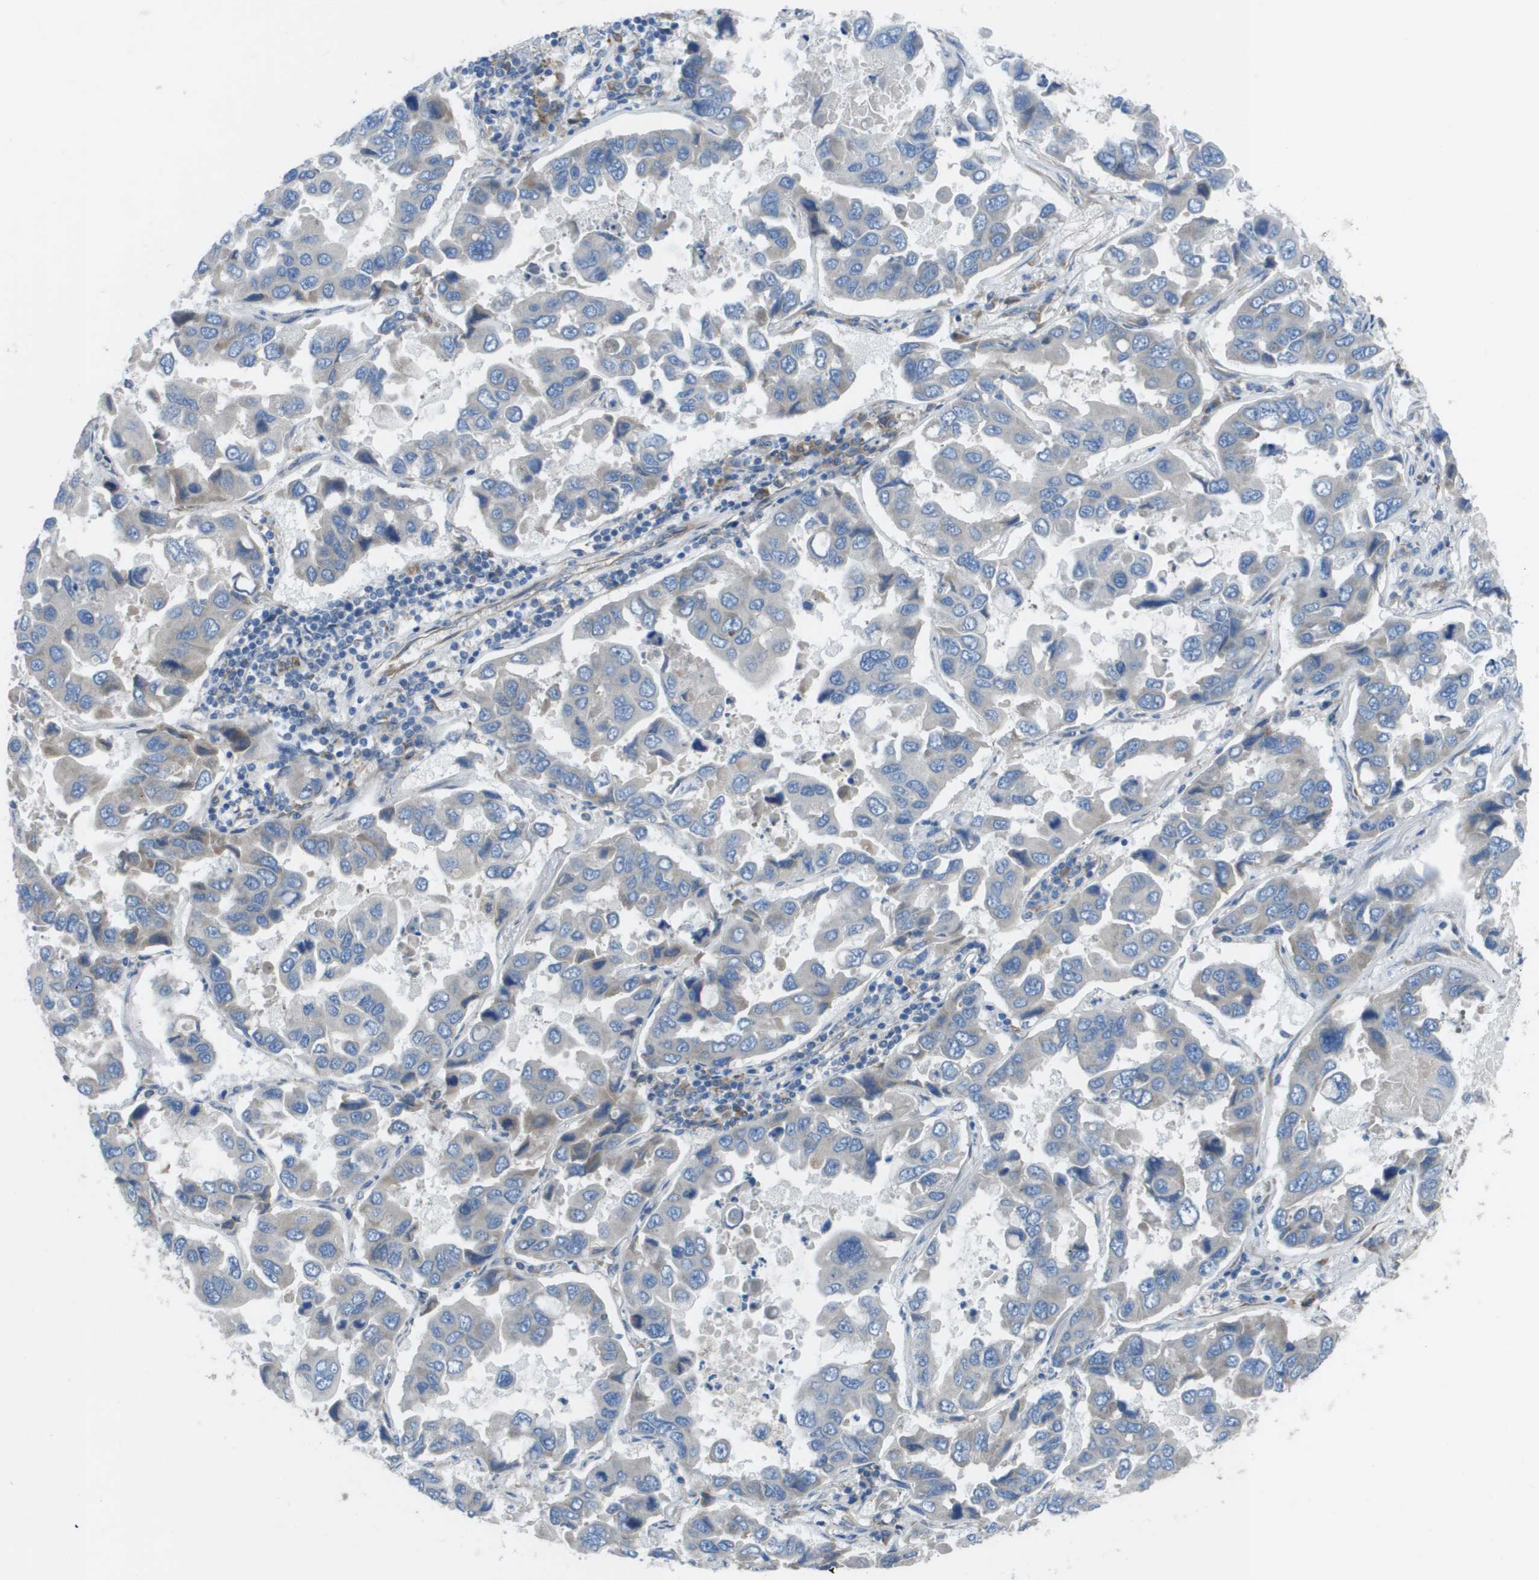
{"staining": {"intensity": "negative", "quantity": "none", "location": "none"}, "tissue": "lung cancer", "cell_type": "Tumor cells", "image_type": "cancer", "snomed": [{"axis": "morphology", "description": "Adenocarcinoma, NOS"}, {"axis": "topography", "description": "Lung"}], "caption": "IHC histopathology image of human adenocarcinoma (lung) stained for a protein (brown), which shows no expression in tumor cells. The staining is performed using DAB (3,3'-diaminobenzidine) brown chromogen with nuclei counter-stained in using hematoxylin.", "gene": "CLCN2", "patient": {"sex": "male", "age": 64}}